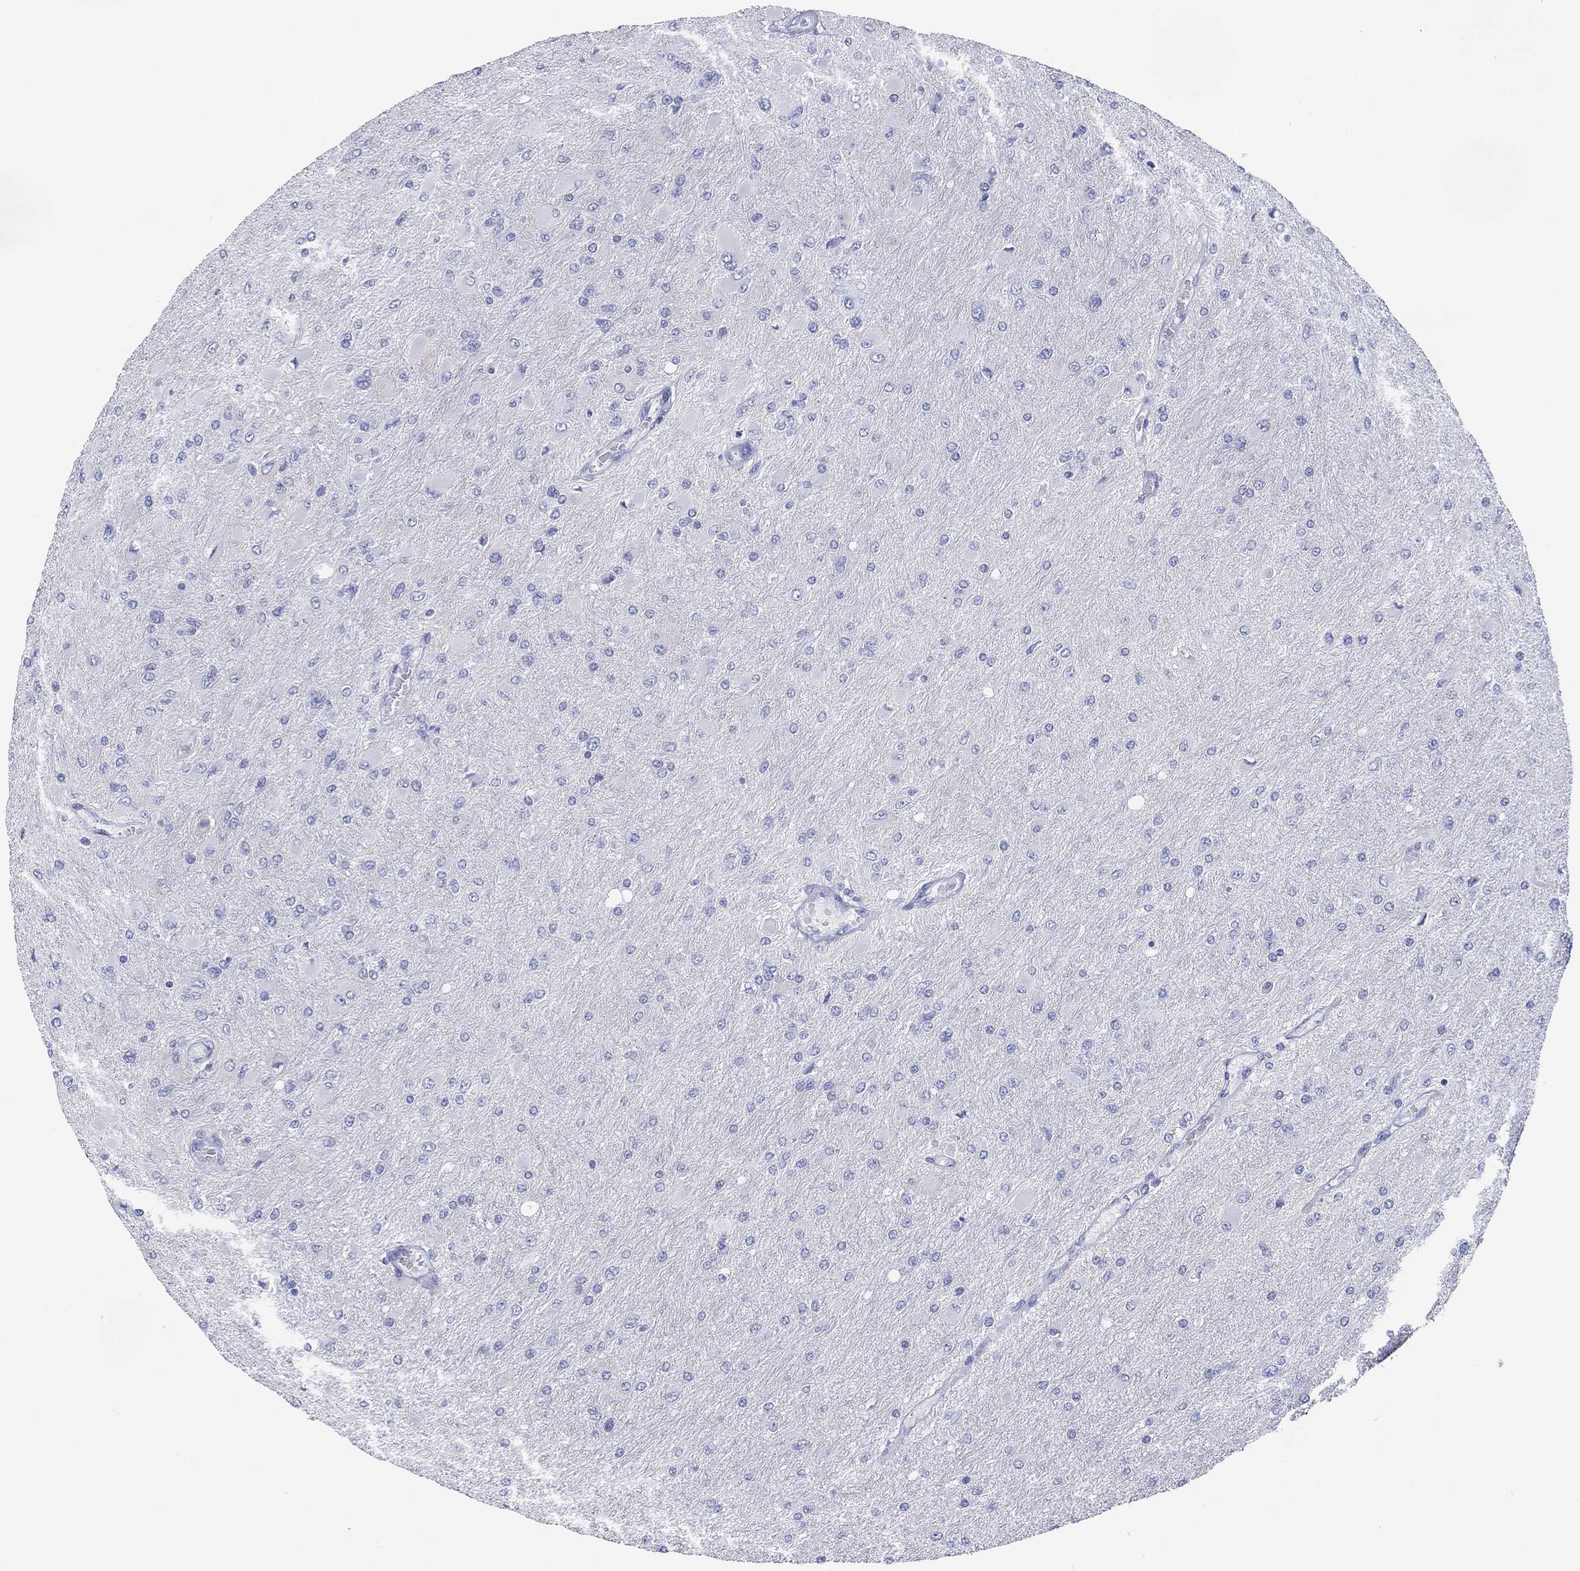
{"staining": {"intensity": "negative", "quantity": "none", "location": "none"}, "tissue": "glioma", "cell_type": "Tumor cells", "image_type": "cancer", "snomed": [{"axis": "morphology", "description": "Glioma, malignant, High grade"}, {"axis": "topography", "description": "Cerebral cortex"}], "caption": "Immunohistochemical staining of glioma displays no significant expression in tumor cells.", "gene": "DSG1", "patient": {"sex": "female", "age": 36}}